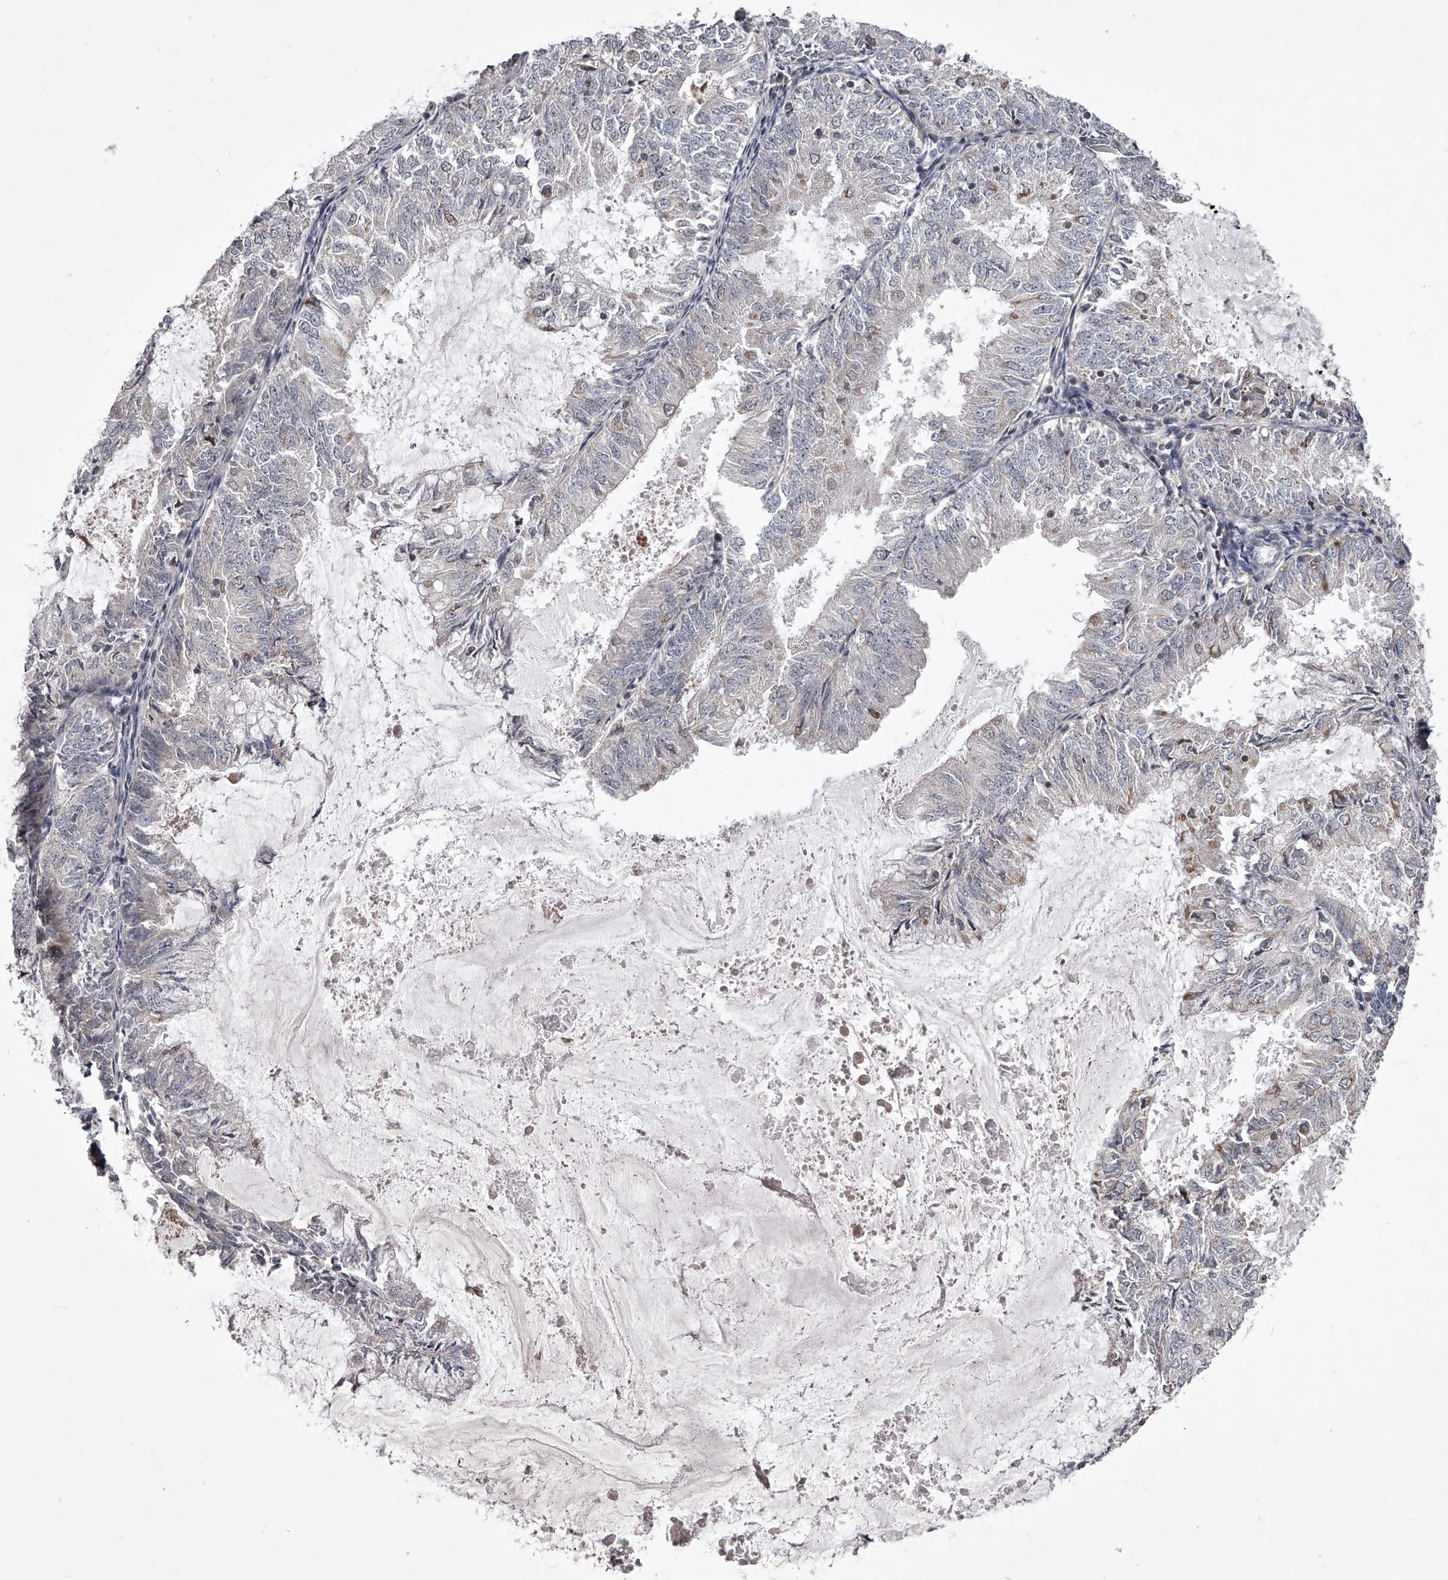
{"staining": {"intensity": "weak", "quantity": "<25%", "location": "cytoplasmic/membranous"}, "tissue": "endometrial cancer", "cell_type": "Tumor cells", "image_type": "cancer", "snomed": [{"axis": "morphology", "description": "Adenocarcinoma, NOS"}, {"axis": "topography", "description": "Endometrium"}], "caption": "High power microscopy photomicrograph of an IHC micrograph of endometrial cancer (adenocarcinoma), revealing no significant expression in tumor cells.", "gene": "RRP36", "patient": {"sex": "female", "age": 57}}